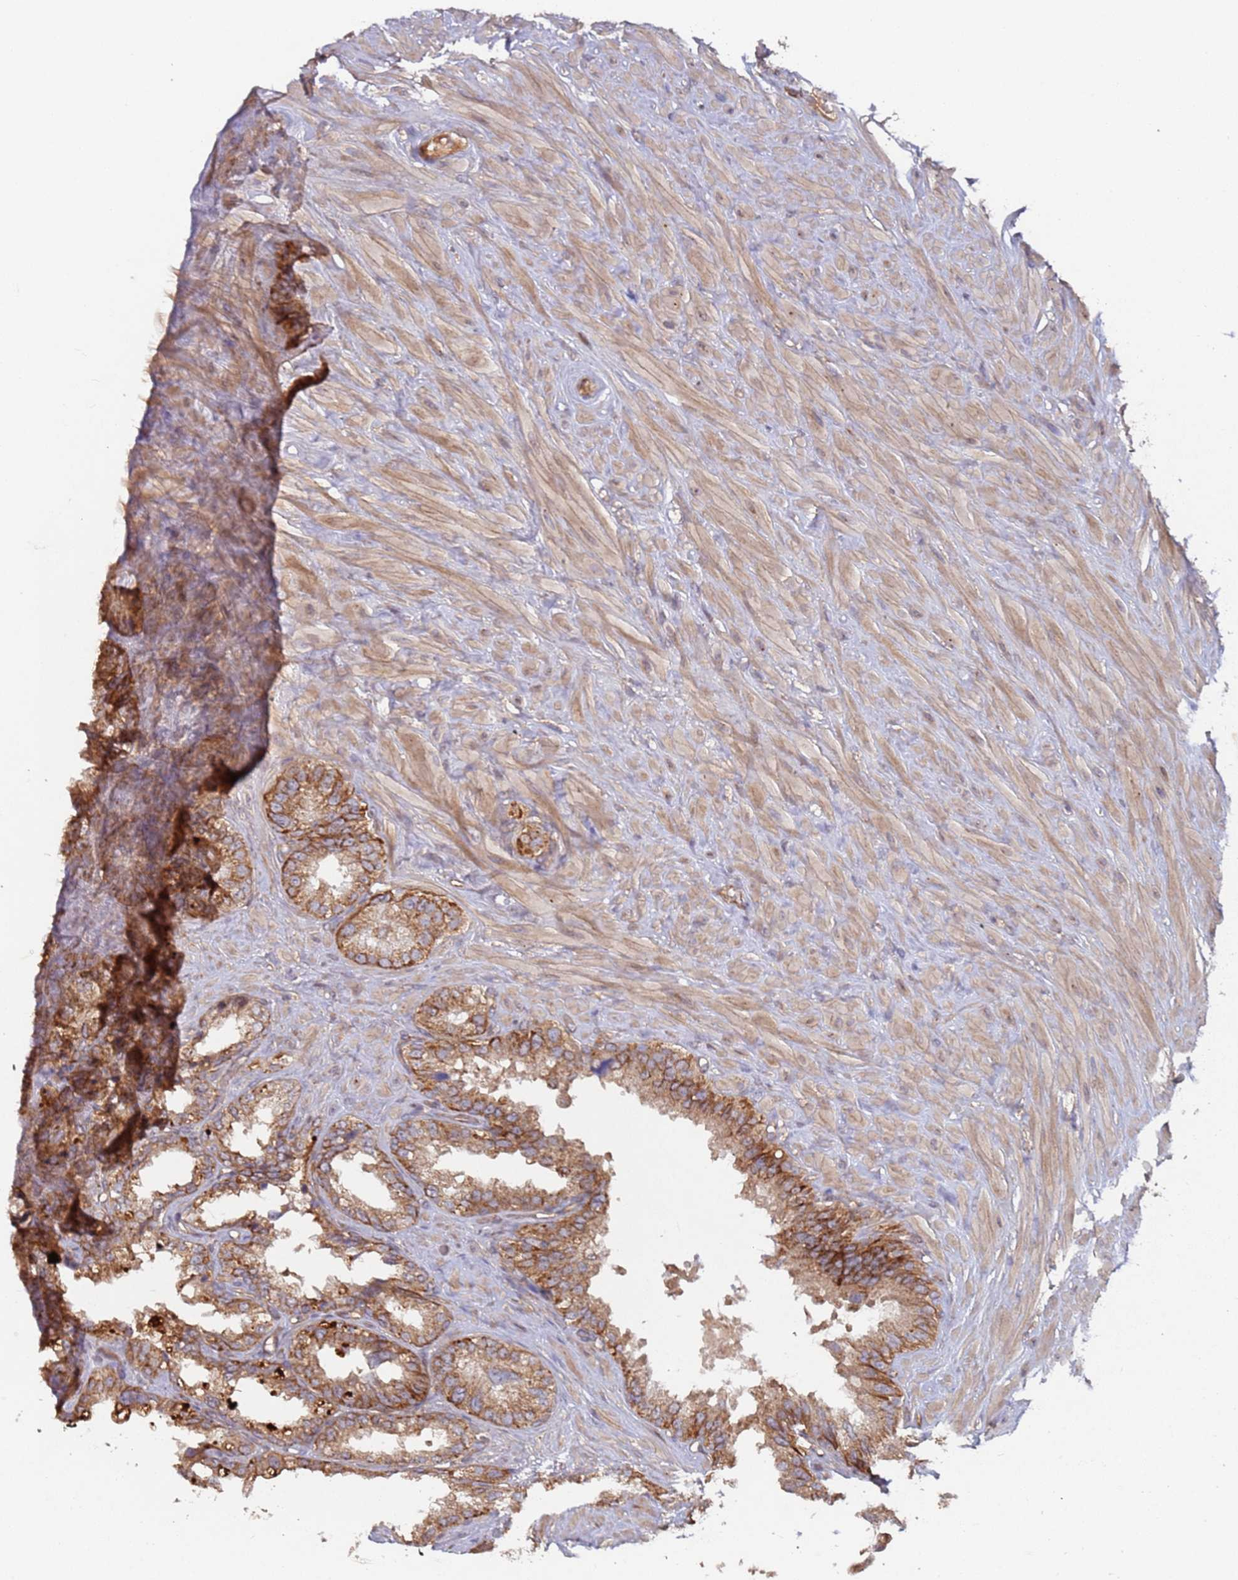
{"staining": {"intensity": "moderate", "quantity": ">75%", "location": "cytoplasmic/membranous"}, "tissue": "seminal vesicle", "cell_type": "Glandular cells", "image_type": "normal", "snomed": [{"axis": "morphology", "description": "Normal tissue, NOS"}, {"axis": "topography", "description": "Seminal veicle"}], "caption": "Brown immunohistochemical staining in benign seminal vesicle exhibits moderate cytoplasmic/membranous positivity in approximately >75% of glandular cells. Using DAB (brown) and hematoxylin (blue) stains, captured at high magnification using brightfield microscopy.", "gene": "KANSL1L", "patient": {"sex": "male", "age": 80}}